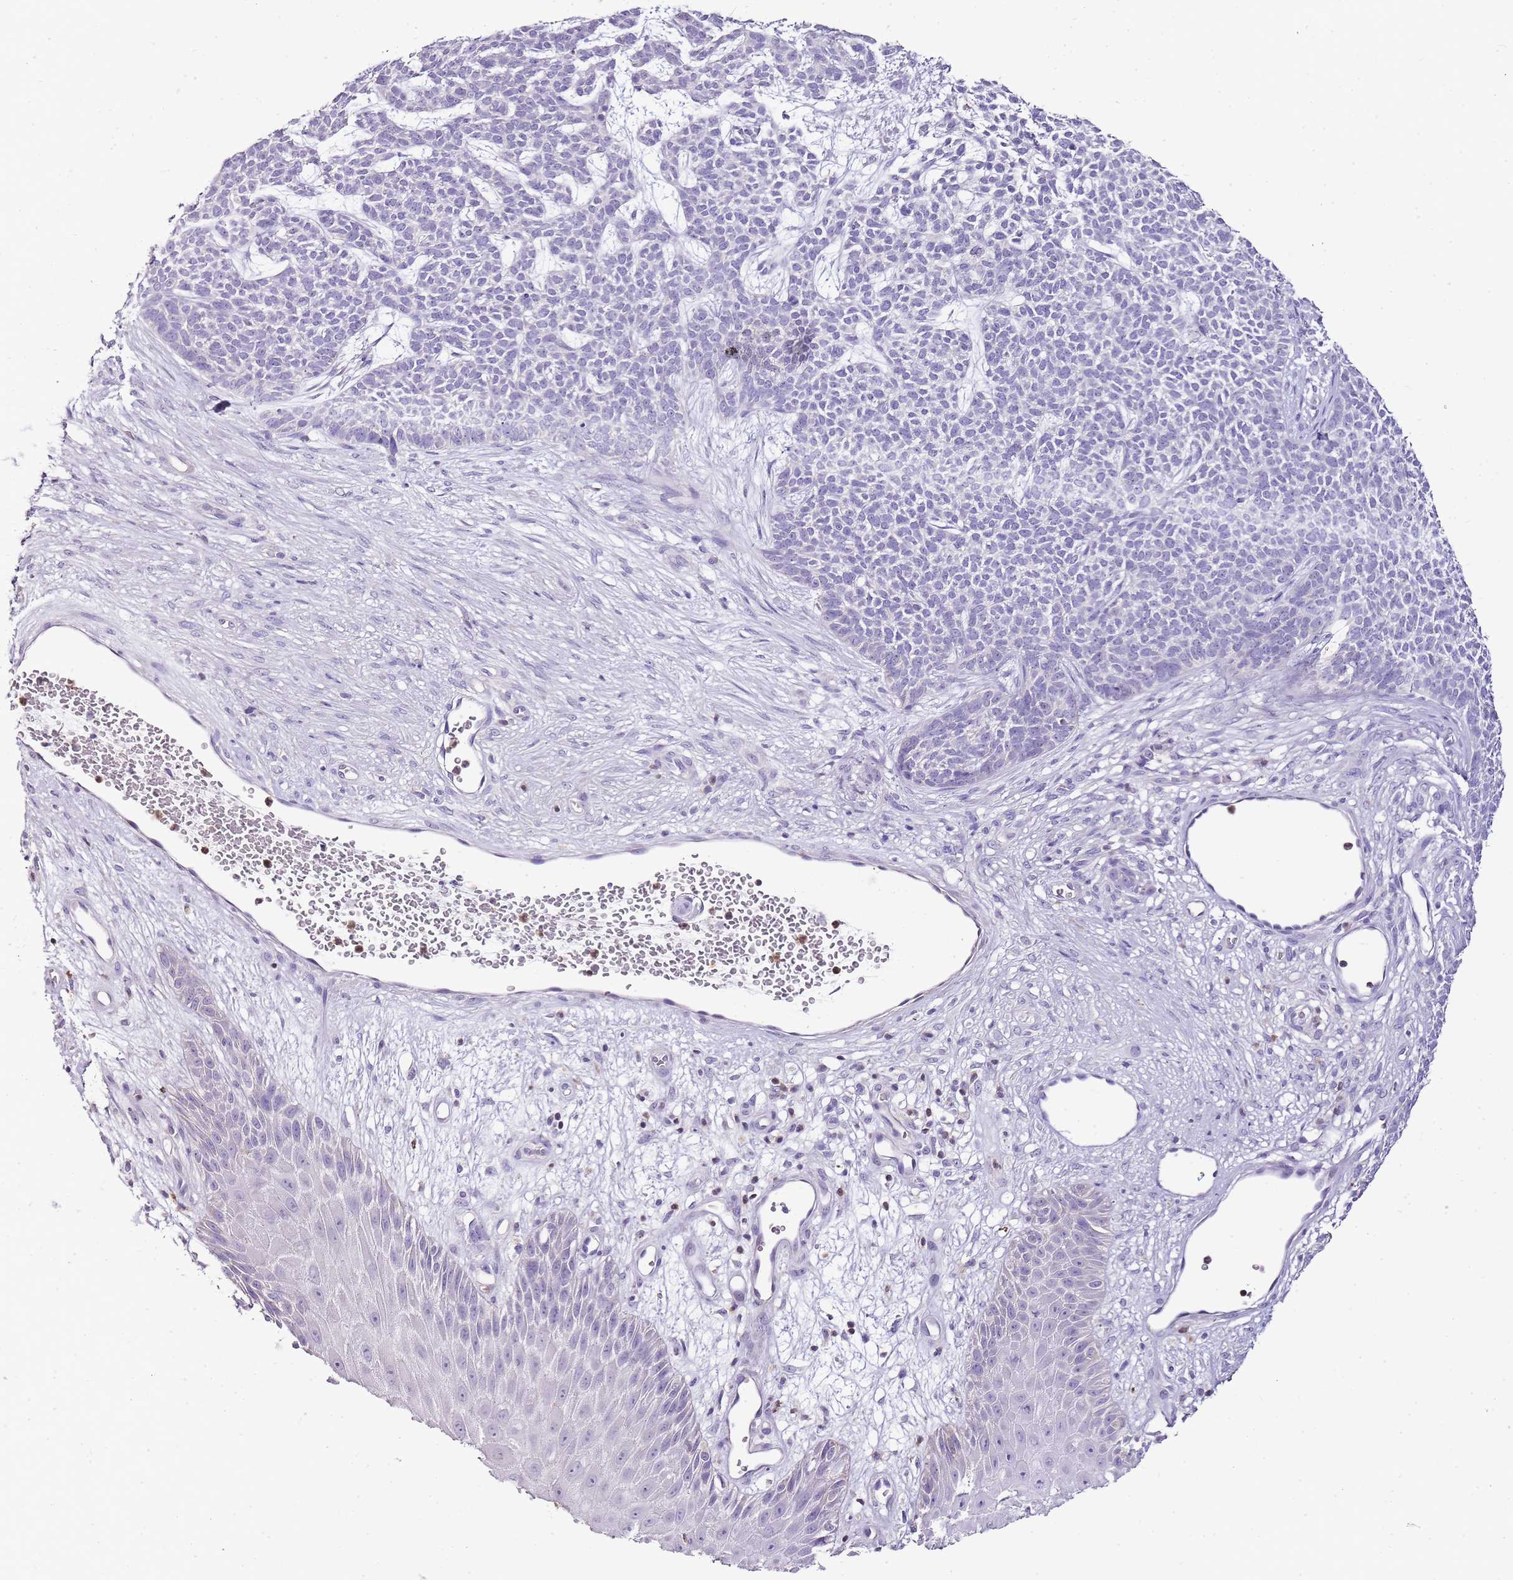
{"staining": {"intensity": "negative", "quantity": "none", "location": "none"}, "tissue": "skin cancer", "cell_type": "Tumor cells", "image_type": "cancer", "snomed": [{"axis": "morphology", "description": "Basal cell carcinoma"}, {"axis": "topography", "description": "Skin"}], "caption": "Tumor cells are negative for brown protein staining in skin cancer. Nuclei are stained in blue.", "gene": "ZBP1", "patient": {"sex": "female", "age": 84}}